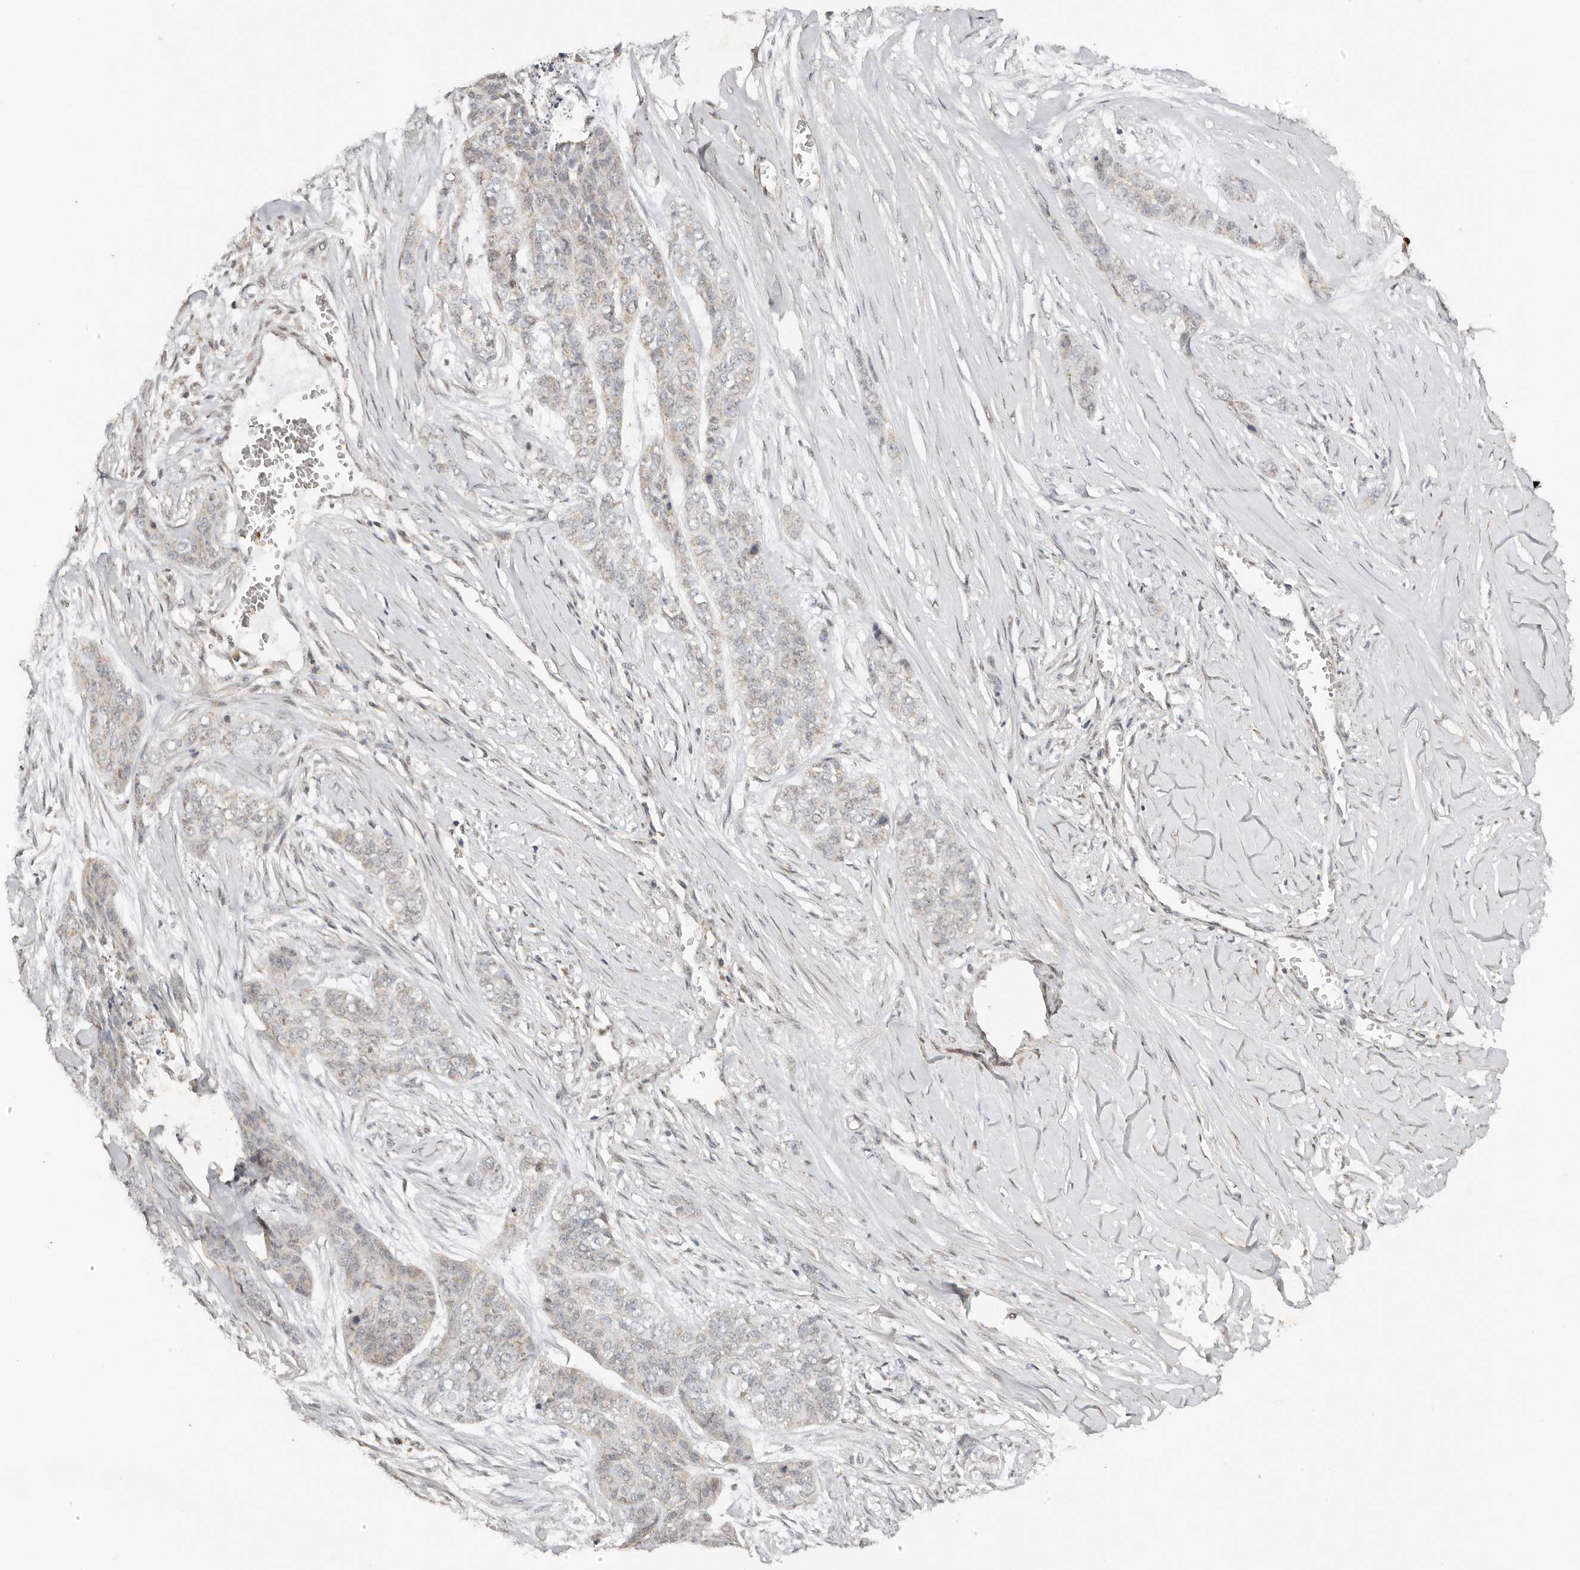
{"staining": {"intensity": "weak", "quantity": "25%-75%", "location": "cytoplasmic/membranous"}, "tissue": "skin cancer", "cell_type": "Tumor cells", "image_type": "cancer", "snomed": [{"axis": "morphology", "description": "Basal cell carcinoma"}, {"axis": "topography", "description": "Skin"}], "caption": "Immunohistochemistry (IHC) photomicrograph of neoplastic tissue: skin basal cell carcinoma stained using IHC reveals low levels of weak protein expression localized specifically in the cytoplasmic/membranous of tumor cells, appearing as a cytoplasmic/membranous brown color.", "gene": "SEC14L1", "patient": {"sex": "female", "age": 64}}